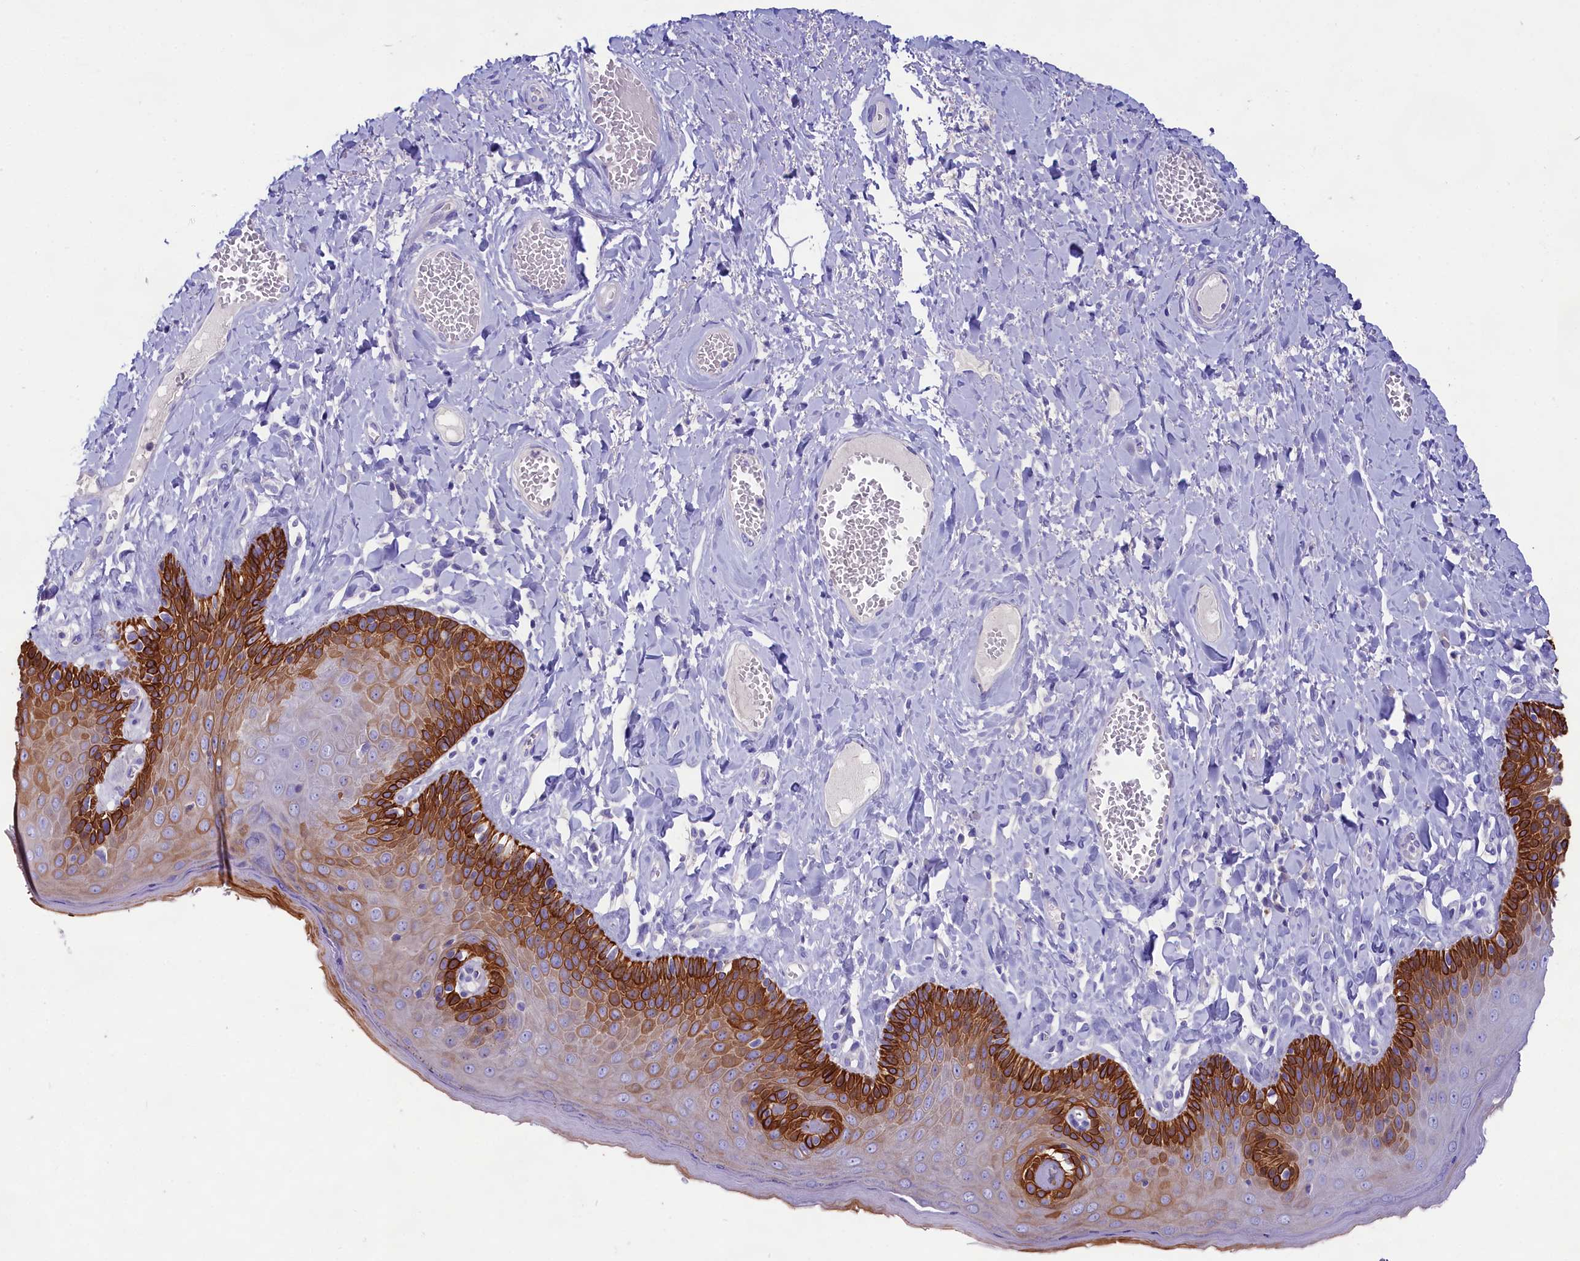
{"staining": {"intensity": "strong", "quantity": ">75%", "location": "cytoplasmic/membranous"}, "tissue": "skin", "cell_type": "Epidermal cells", "image_type": "normal", "snomed": [{"axis": "morphology", "description": "Normal tissue, NOS"}, {"axis": "topography", "description": "Anal"}], "caption": "Immunohistochemical staining of unremarkable human skin demonstrates strong cytoplasmic/membranous protein expression in about >75% of epidermal cells. The staining was performed using DAB, with brown indicating positive protein expression. Nuclei are stained blue with hematoxylin.", "gene": "SULT2A1", "patient": {"sex": "male", "age": 69}}